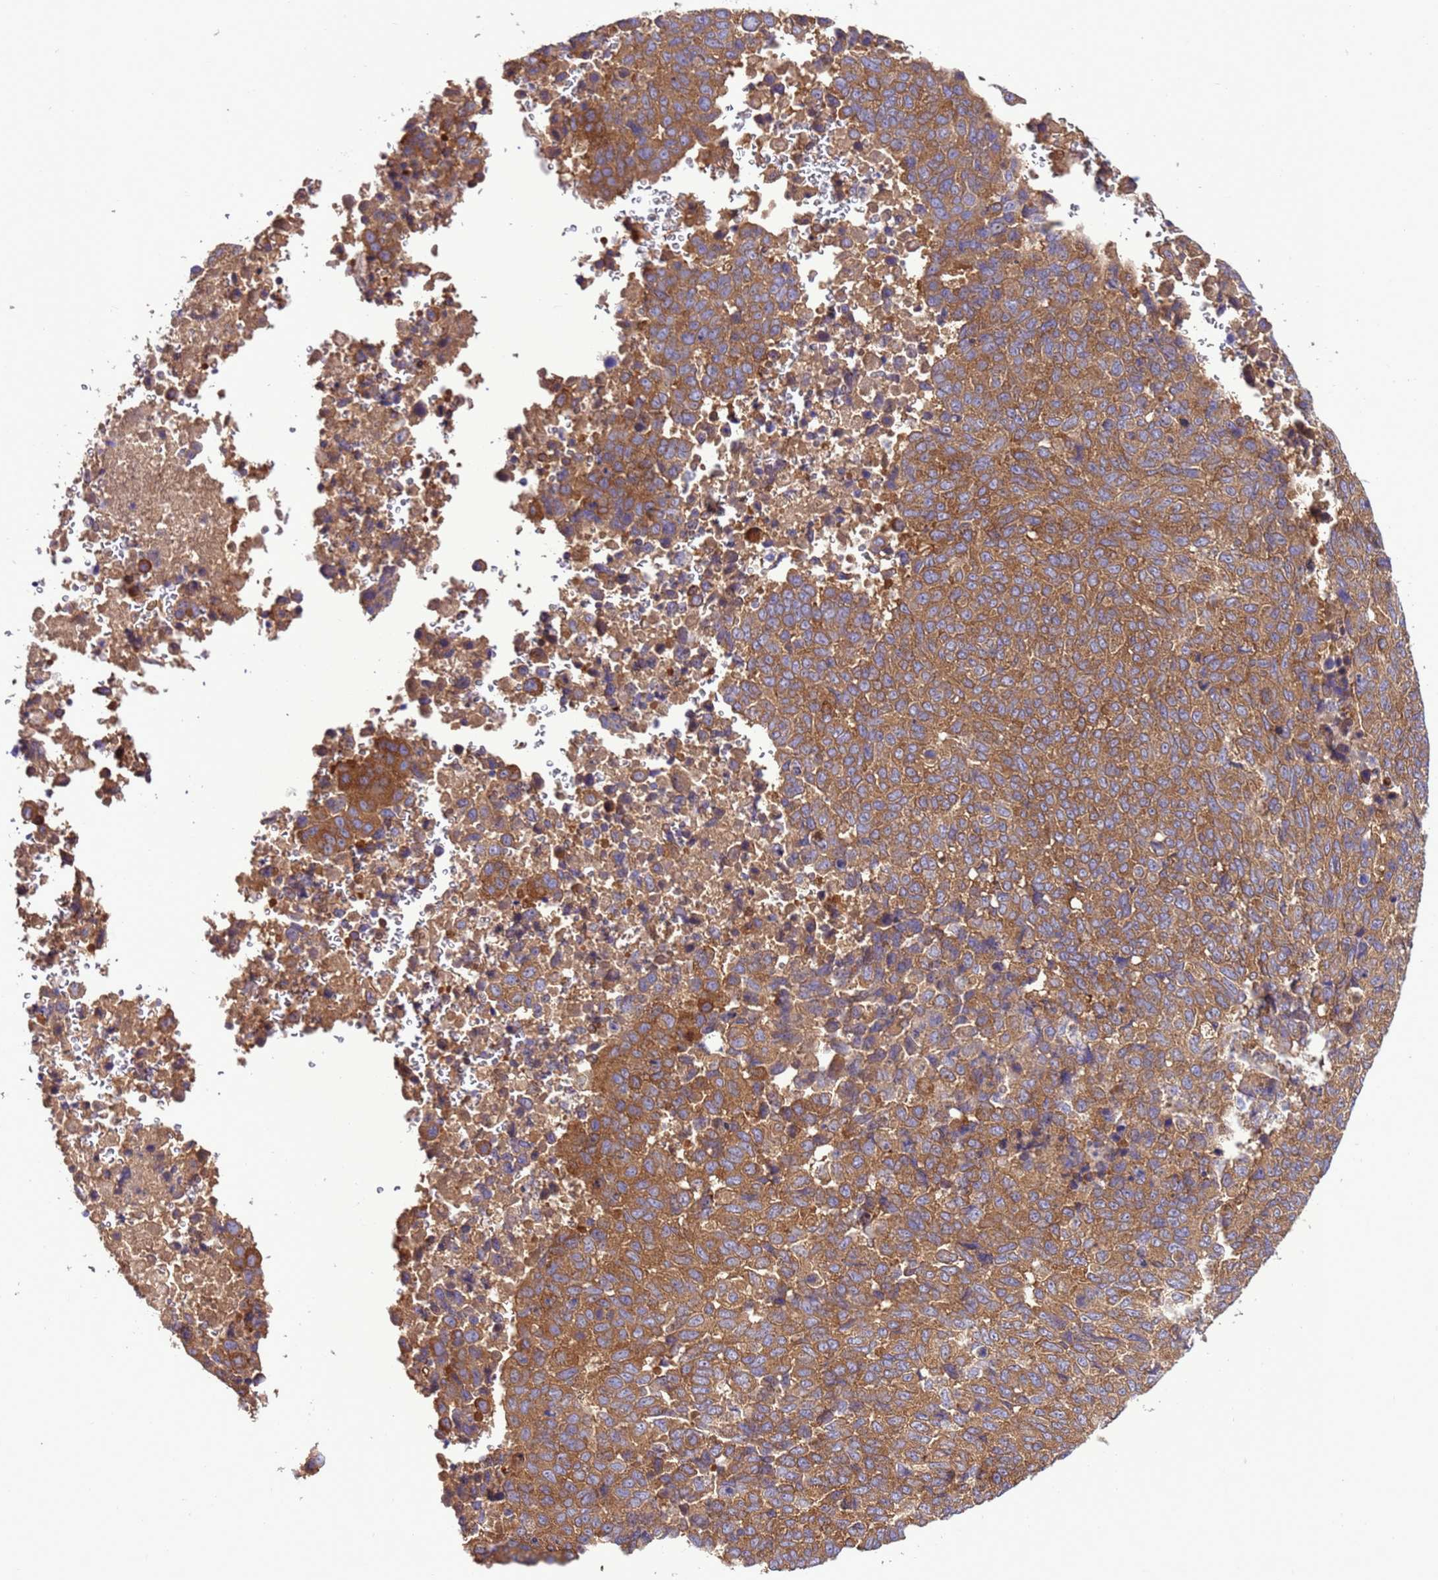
{"staining": {"intensity": "moderate", "quantity": ">75%", "location": "cytoplasmic/membranous"}, "tissue": "lung cancer", "cell_type": "Tumor cells", "image_type": "cancer", "snomed": [{"axis": "morphology", "description": "Squamous cell carcinoma, NOS"}, {"axis": "topography", "description": "Lung"}], "caption": "Brown immunohistochemical staining in human lung cancer reveals moderate cytoplasmic/membranous expression in about >75% of tumor cells.", "gene": "RABEP2", "patient": {"sex": "male", "age": 73}}